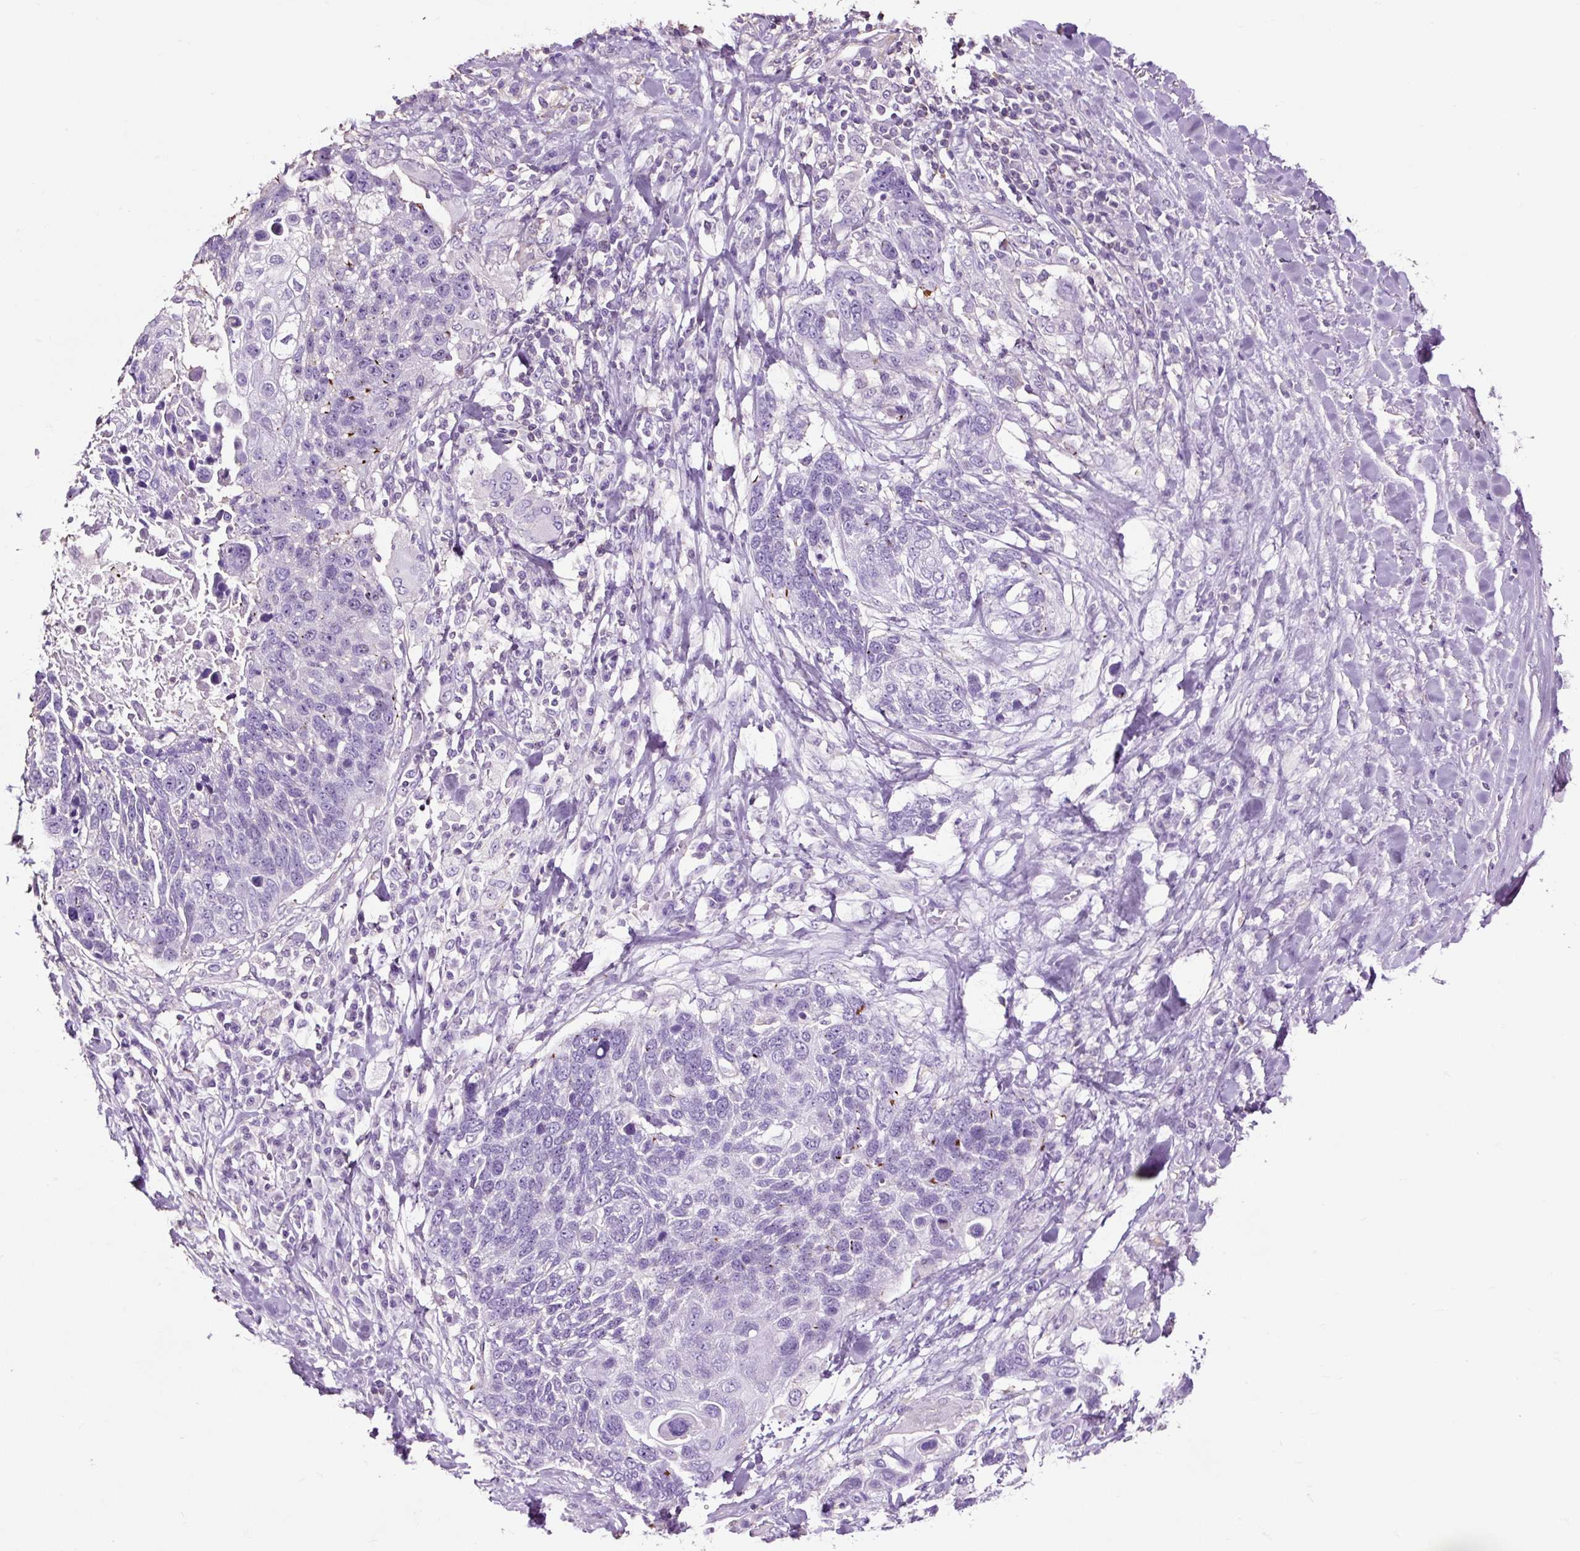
{"staining": {"intensity": "negative", "quantity": "none", "location": "none"}, "tissue": "lung cancer", "cell_type": "Tumor cells", "image_type": "cancer", "snomed": [{"axis": "morphology", "description": "Squamous cell carcinoma, NOS"}, {"axis": "topography", "description": "Lung"}], "caption": "Protein analysis of lung squamous cell carcinoma displays no significant staining in tumor cells. (DAB (3,3'-diaminobenzidine) immunohistochemistry (IHC) visualized using brightfield microscopy, high magnification).", "gene": "OR10A7", "patient": {"sex": "male", "age": 66}}